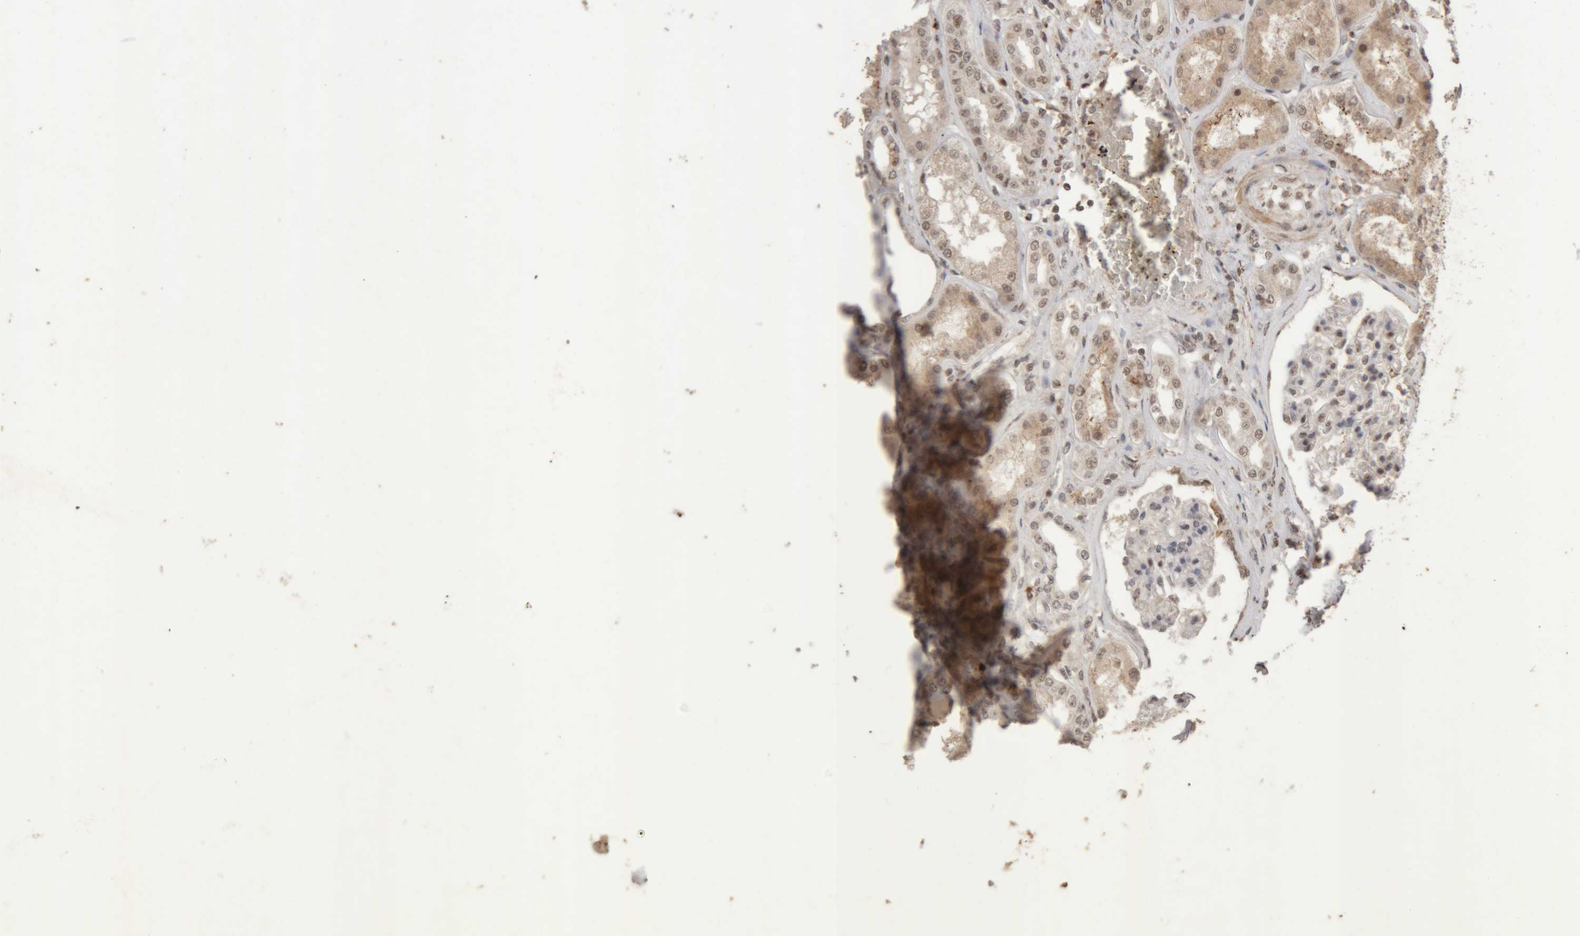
{"staining": {"intensity": "weak", "quantity": ">75%", "location": "nuclear"}, "tissue": "kidney", "cell_type": "Cells in glomeruli", "image_type": "normal", "snomed": [{"axis": "morphology", "description": "Normal tissue, NOS"}, {"axis": "topography", "description": "Kidney"}], "caption": "Immunohistochemical staining of normal human kidney shows weak nuclear protein positivity in about >75% of cells in glomeruli. (DAB IHC with brightfield microscopy, high magnification).", "gene": "KEAP1", "patient": {"sex": "female", "age": 56}}